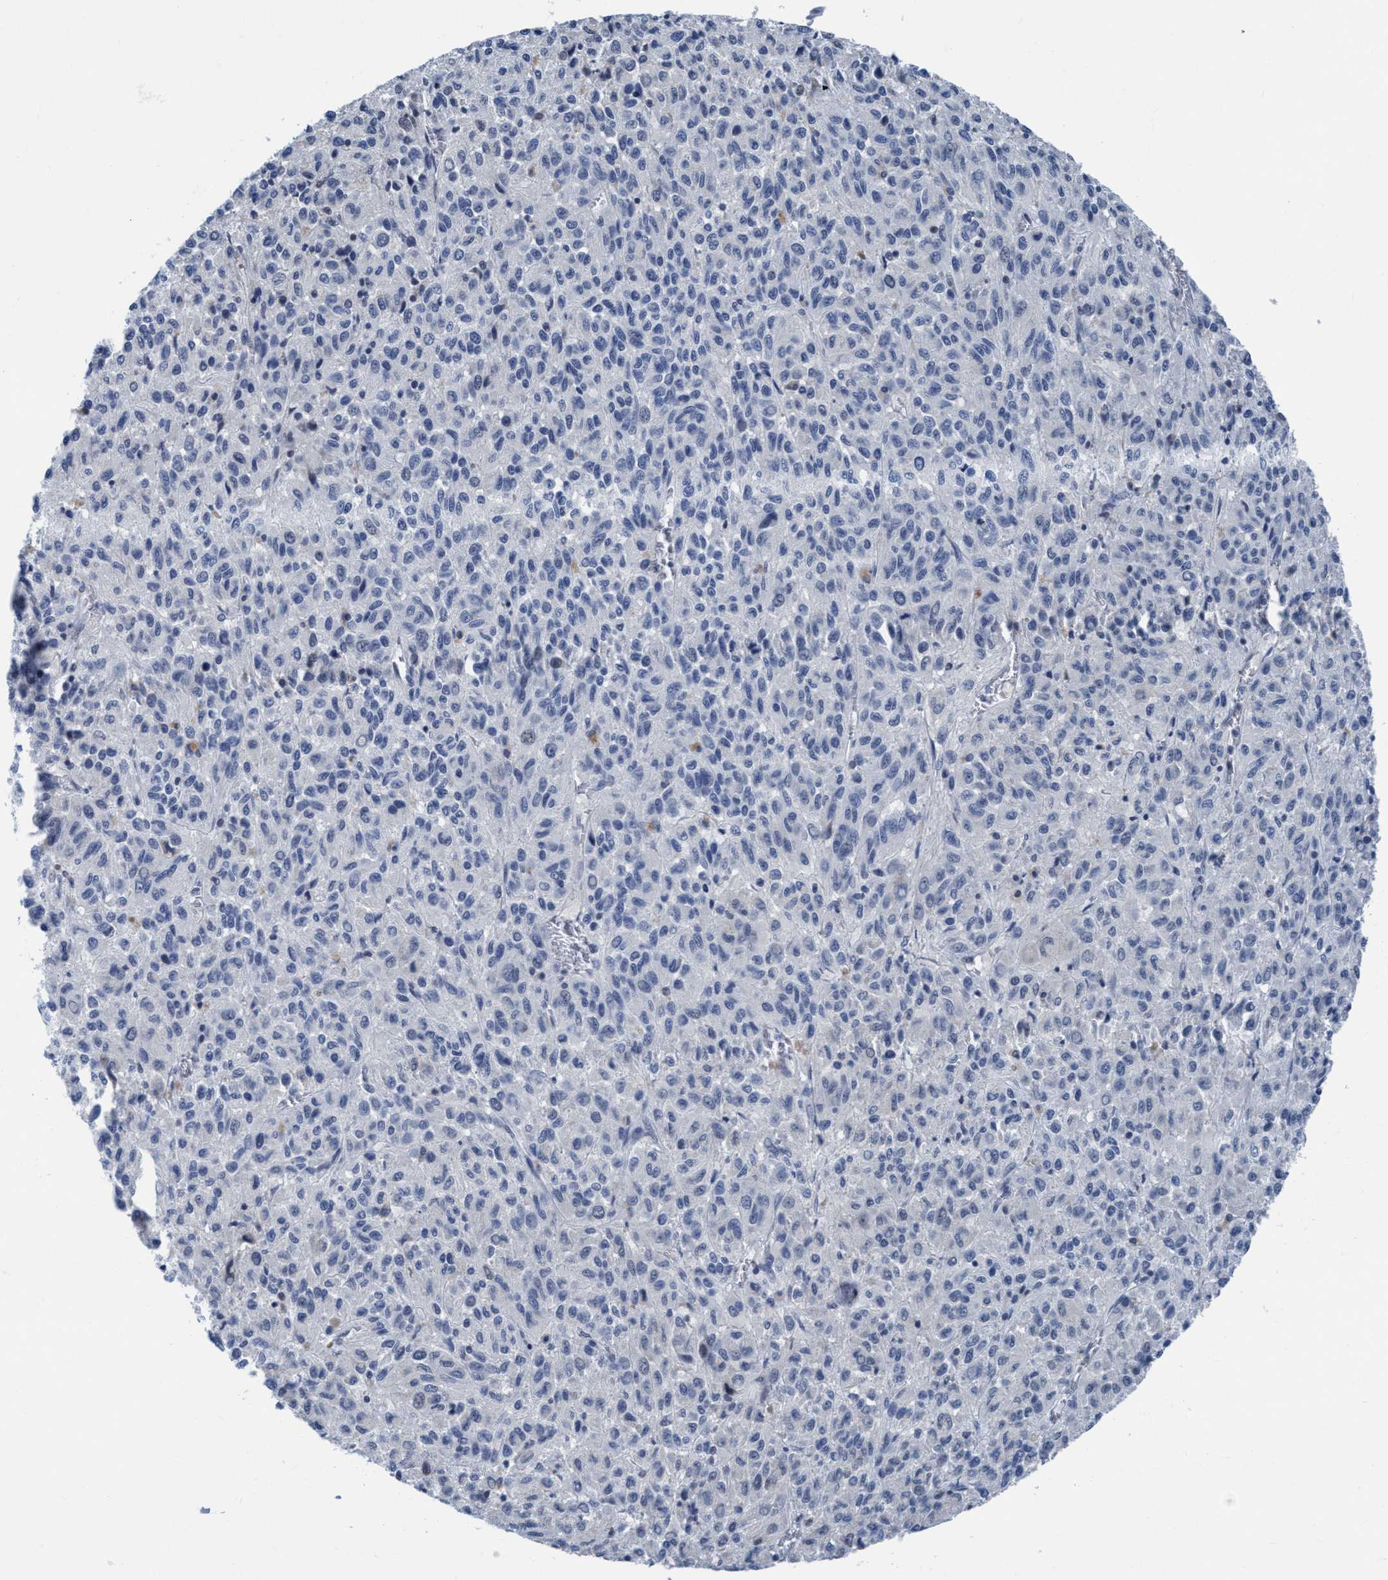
{"staining": {"intensity": "negative", "quantity": "none", "location": "none"}, "tissue": "melanoma", "cell_type": "Tumor cells", "image_type": "cancer", "snomed": [{"axis": "morphology", "description": "Malignant melanoma, Metastatic site"}, {"axis": "topography", "description": "Lung"}], "caption": "Tumor cells show no significant protein expression in melanoma. Brightfield microscopy of IHC stained with DAB (3,3'-diaminobenzidine) (brown) and hematoxylin (blue), captured at high magnification.", "gene": "DNAI1", "patient": {"sex": "male", "age": 64}}